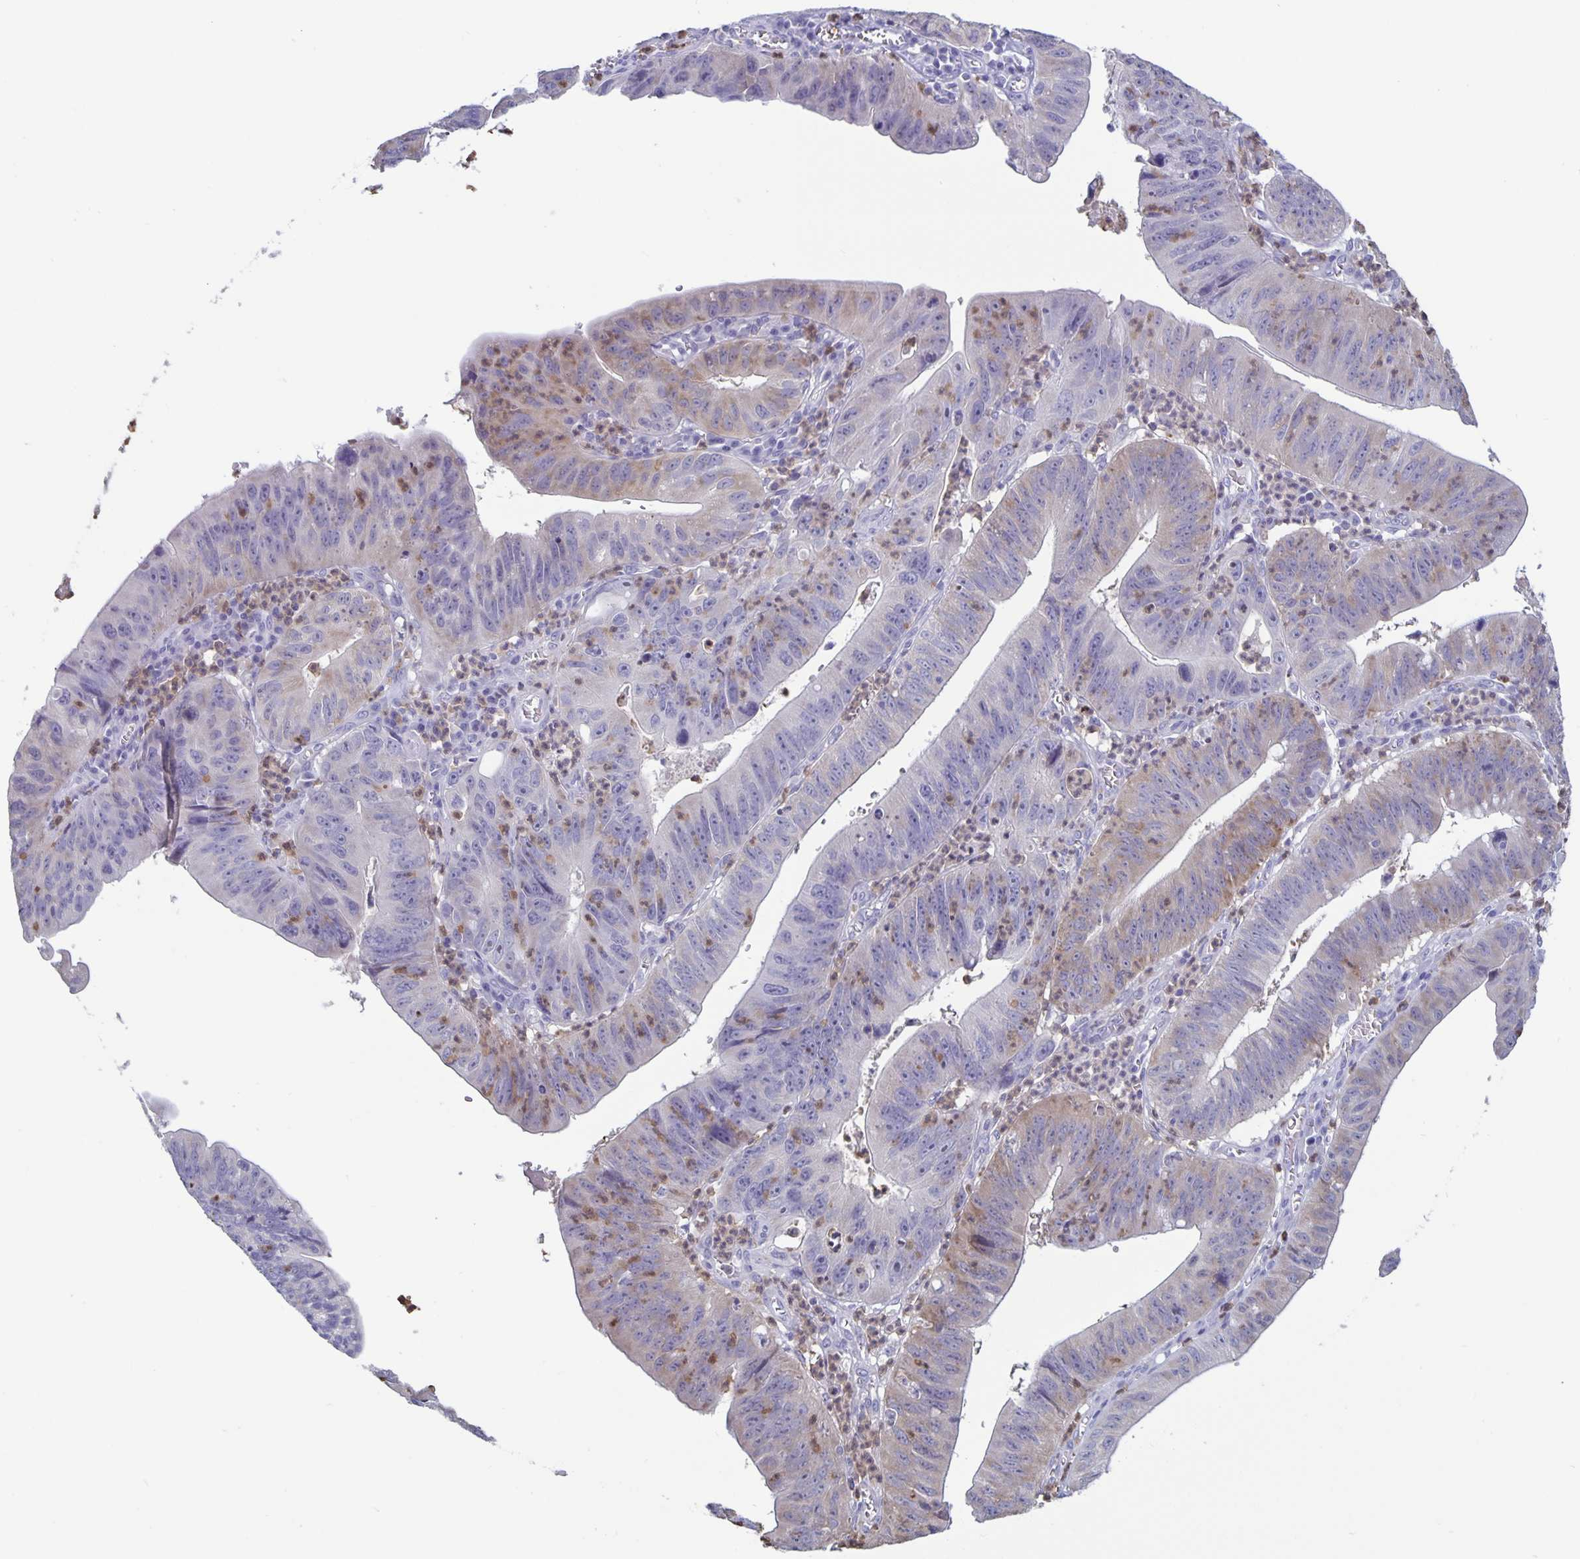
{"staining": {"intensity": "weak", "quantity": "25%-75%", "location": "cytoplasmic/membranous"}, "tissue": "stomach cancer", "cell_type": "Tumor cells", "image_type": "cancer", "snomed": [{"axis": "morphology", "description": "Adenocarcinoma, NOS"}, {"axis": "topography", "description": "Stomach"}], "caption": "There is low levels of weak cytoplasmic/membranous positivity in tumor cells of stomach cancer (adenocarcinoma), as demonstrated by immunohistochemical staining (brown color).", "gene": "PLCB3", "patient": {"sex": "male", "age": 59}}